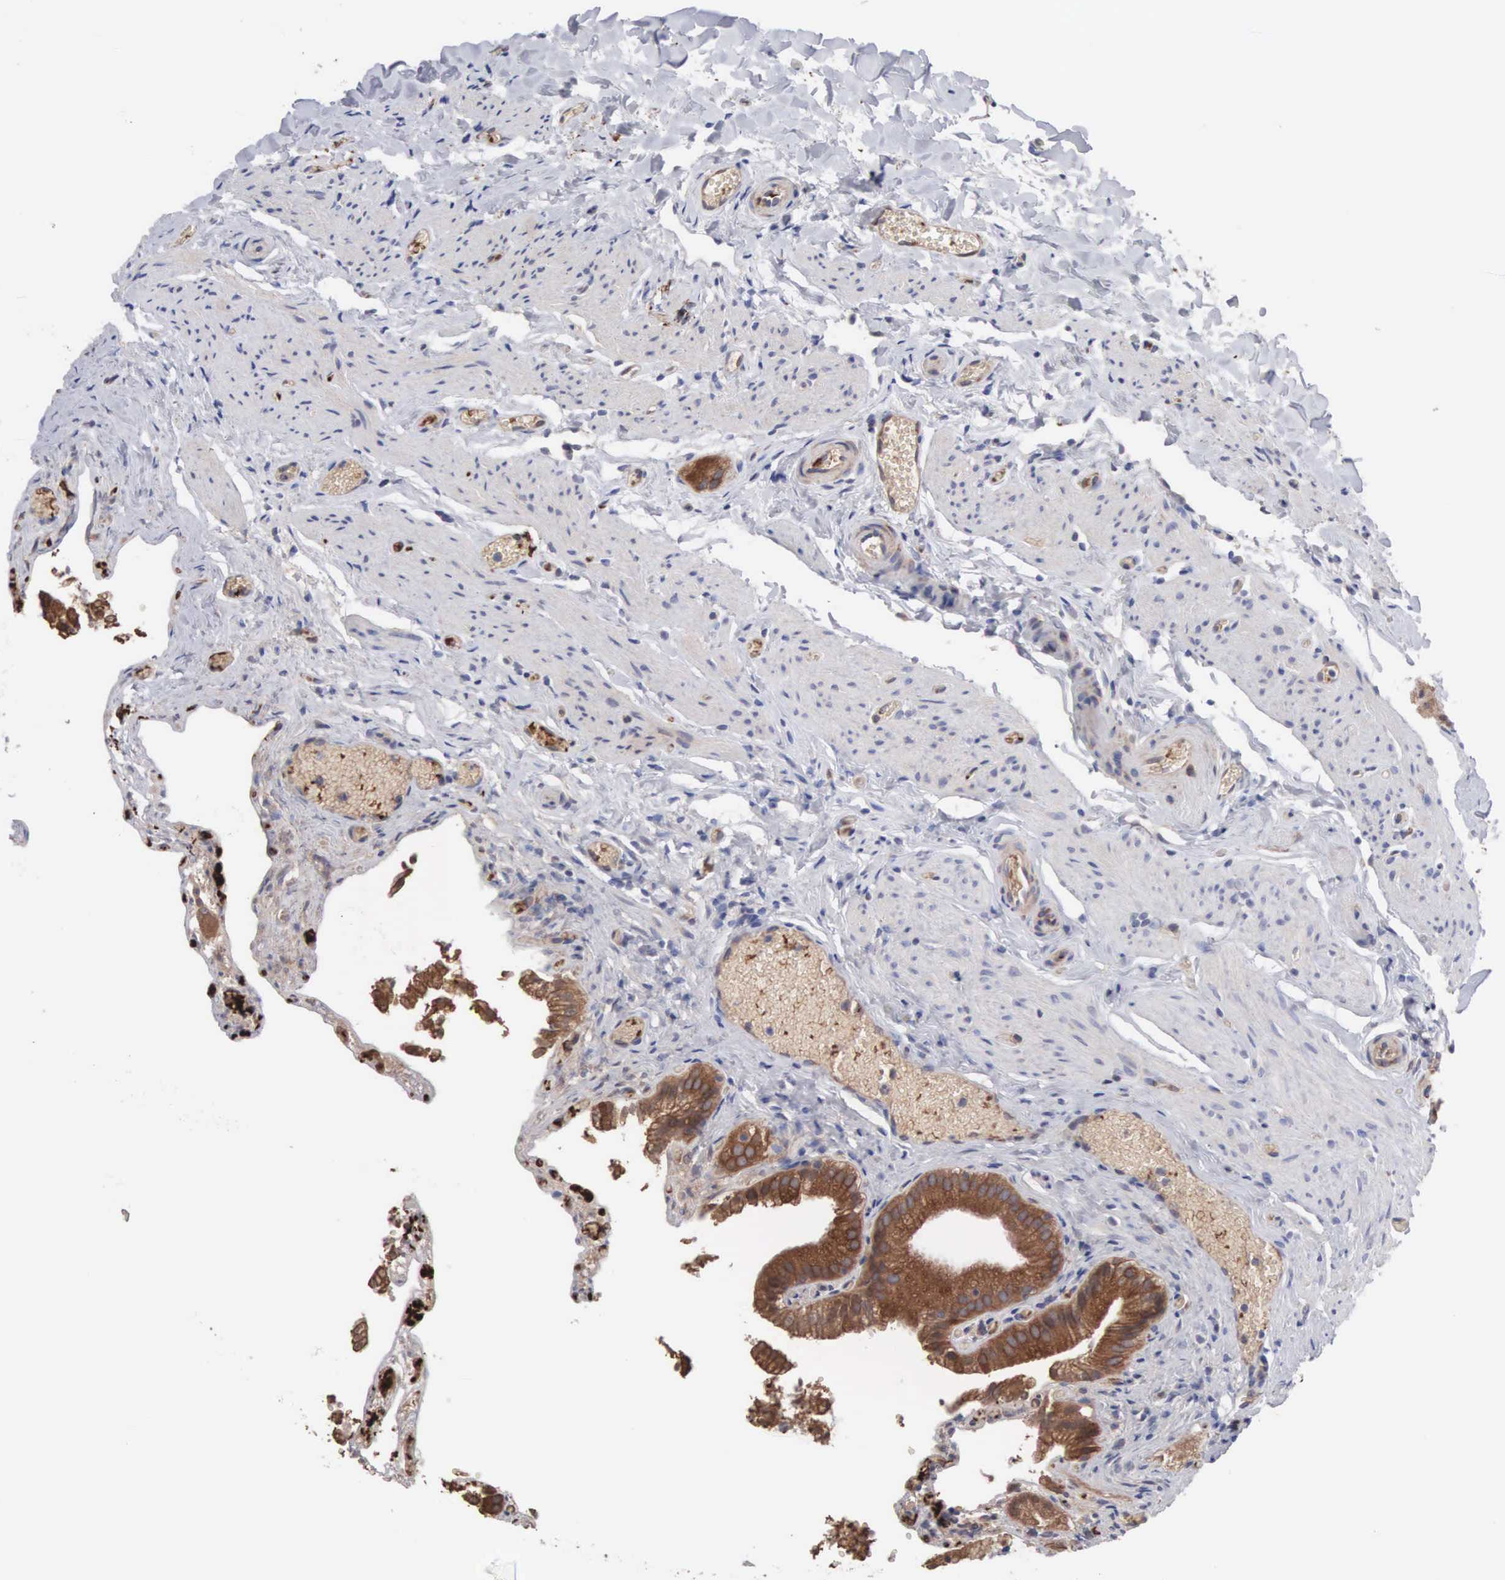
{"staining": {"intensity": "strong", "quantity": ">75%", "location": "cytoplasmic/membranous"}, "tissue": "gallbladder", "cell_type": "Glandular cells", "image_type": "normal", "snomed": [{"axis": "morphology", "description": "Normal tissue, NOS"}, {"axis": "topography", "description": "Gallbladder"}], "caption": "Immunohistochemistry image of normal gallbladder: gallbladder stained using immunohistochemistry displays high levels of strong protein expression localized specifically in the cytoplasmic/membranous of glandular cells, appearing as a cytoplasmic/membranous brown color.", "gene": "INF2", "patient": {"sex": "female", "age": 44}}